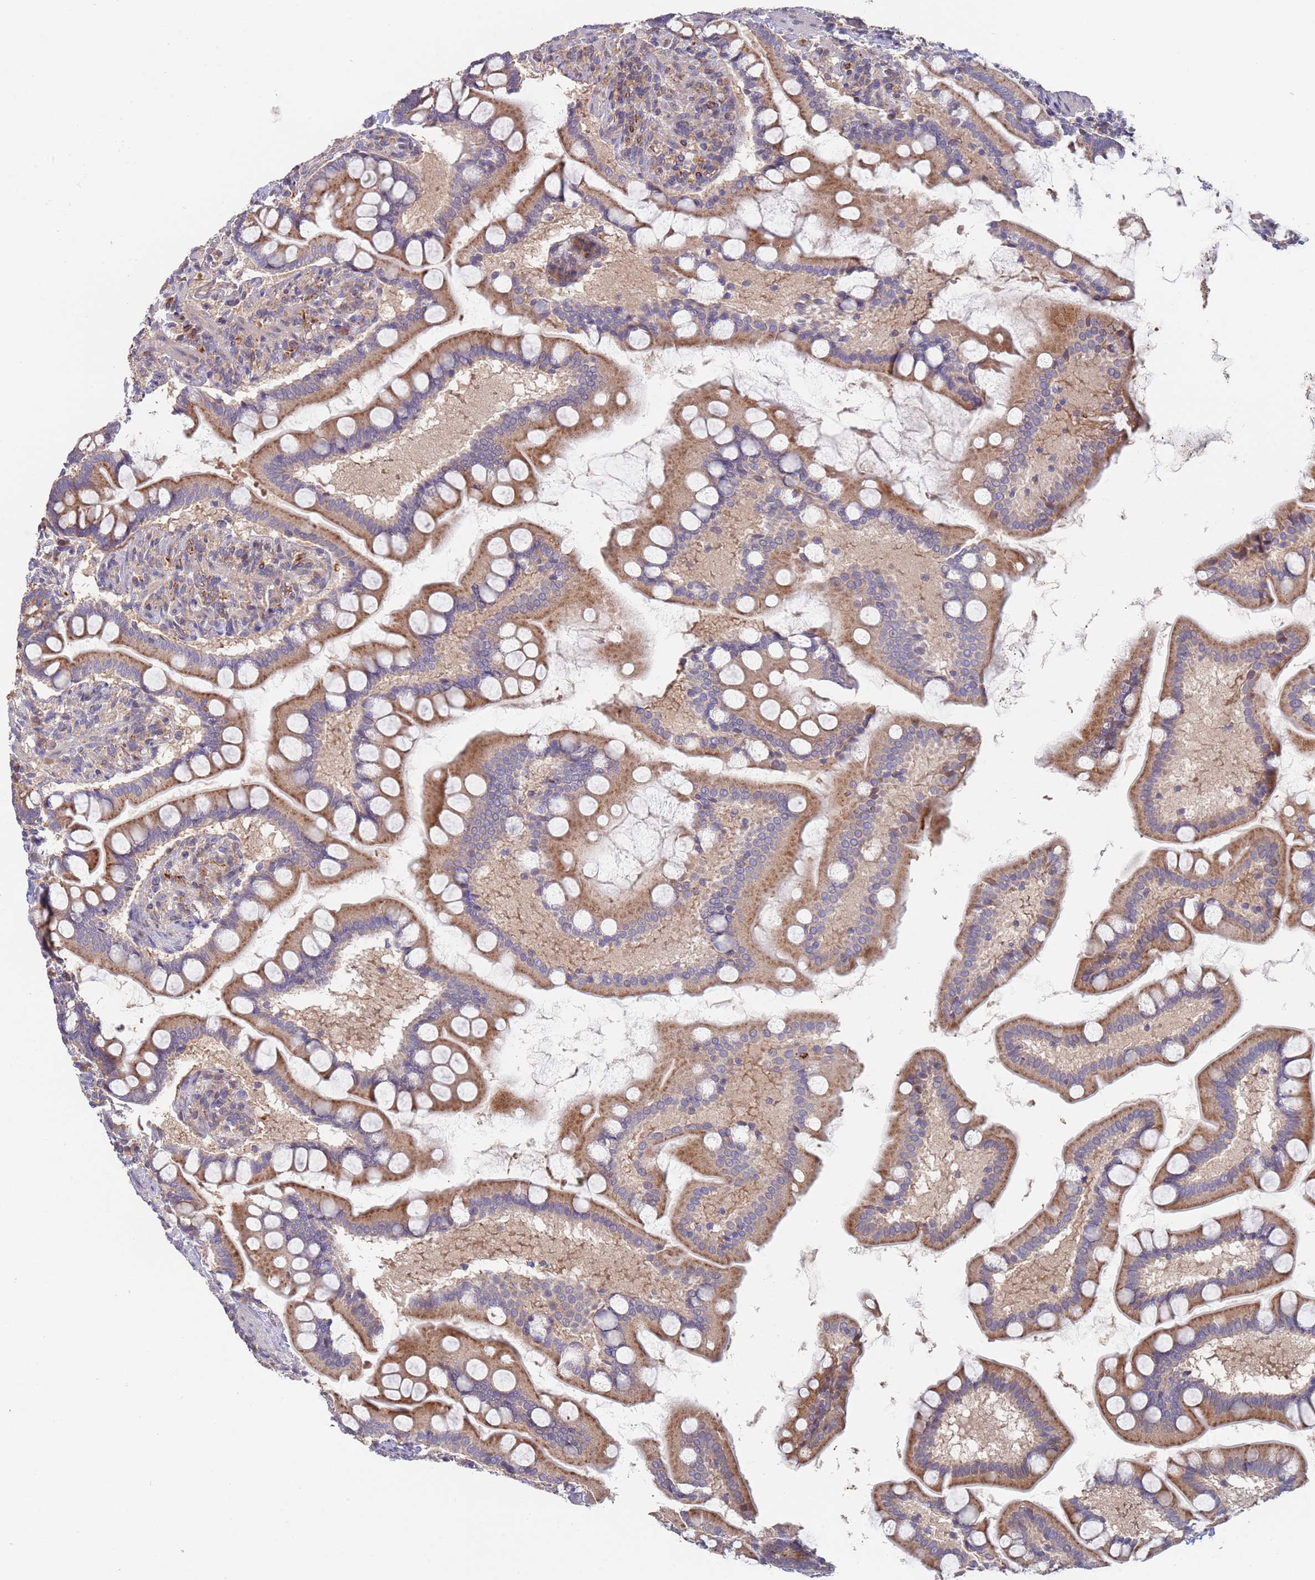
{"staining": {"intensity": "moderate", "quantity": ">75%", "location": "cytoplasmic/membranous"}, "tissue": "small intestine", "cell_type": "Glandular cells", "image_type": "normal", "snomed": [{"axis": "morphology", "description": "Normal tissue, NOS"}, {"axis": "topography", "description": "Small intestine"}], "caption": "This micrograph displays unremarkable small intestine stained with immunohistochemistry (IHC) to label a protein in brown. The cytoplasmic/membranous of glandular cells show moderate positivity for the protein. Nuclei are counter-stained blue.", "gene": "MALRD1", "patient": {"sex": "male", "age": 41}}